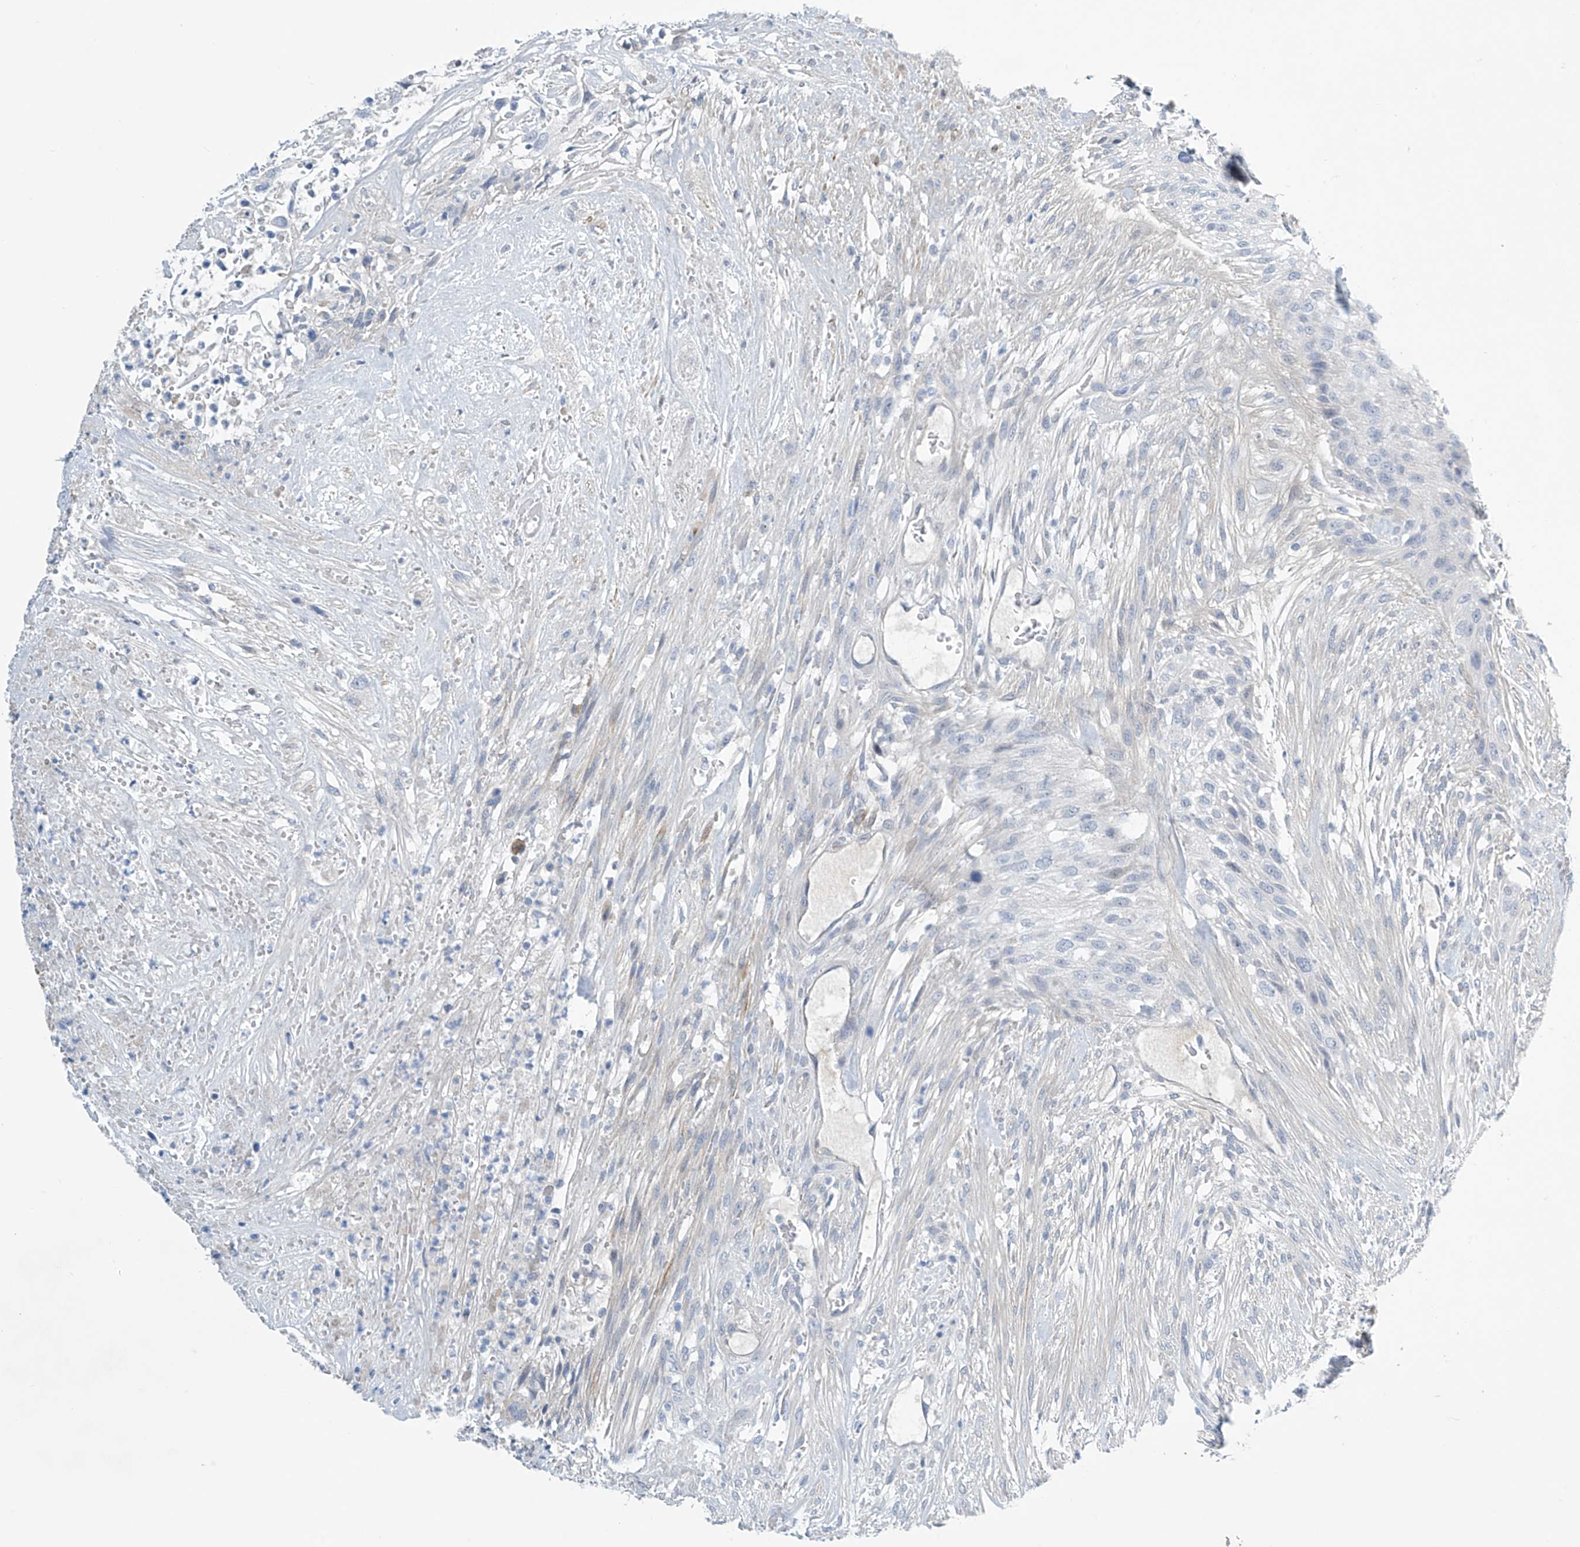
{"staining": {"intensity": "negative", "quantity": "none", "location": "none"}, "tissue": "urothelial cancer", "cell_type": "Tumor cells", "image_type": "cancer", "snomed": [{"axis": "morphology", "description": "Urothelial carcinoma, High grade"}, {"axis": "topography", "description": "Urinary bladder"}], "caption": "Human urothelial cancer stained for a protein using immunohistochemistry exhibits no expression in tumor cells.", "gene": "SLC35A5", "patient": {"sex": "male", "age": 35}}